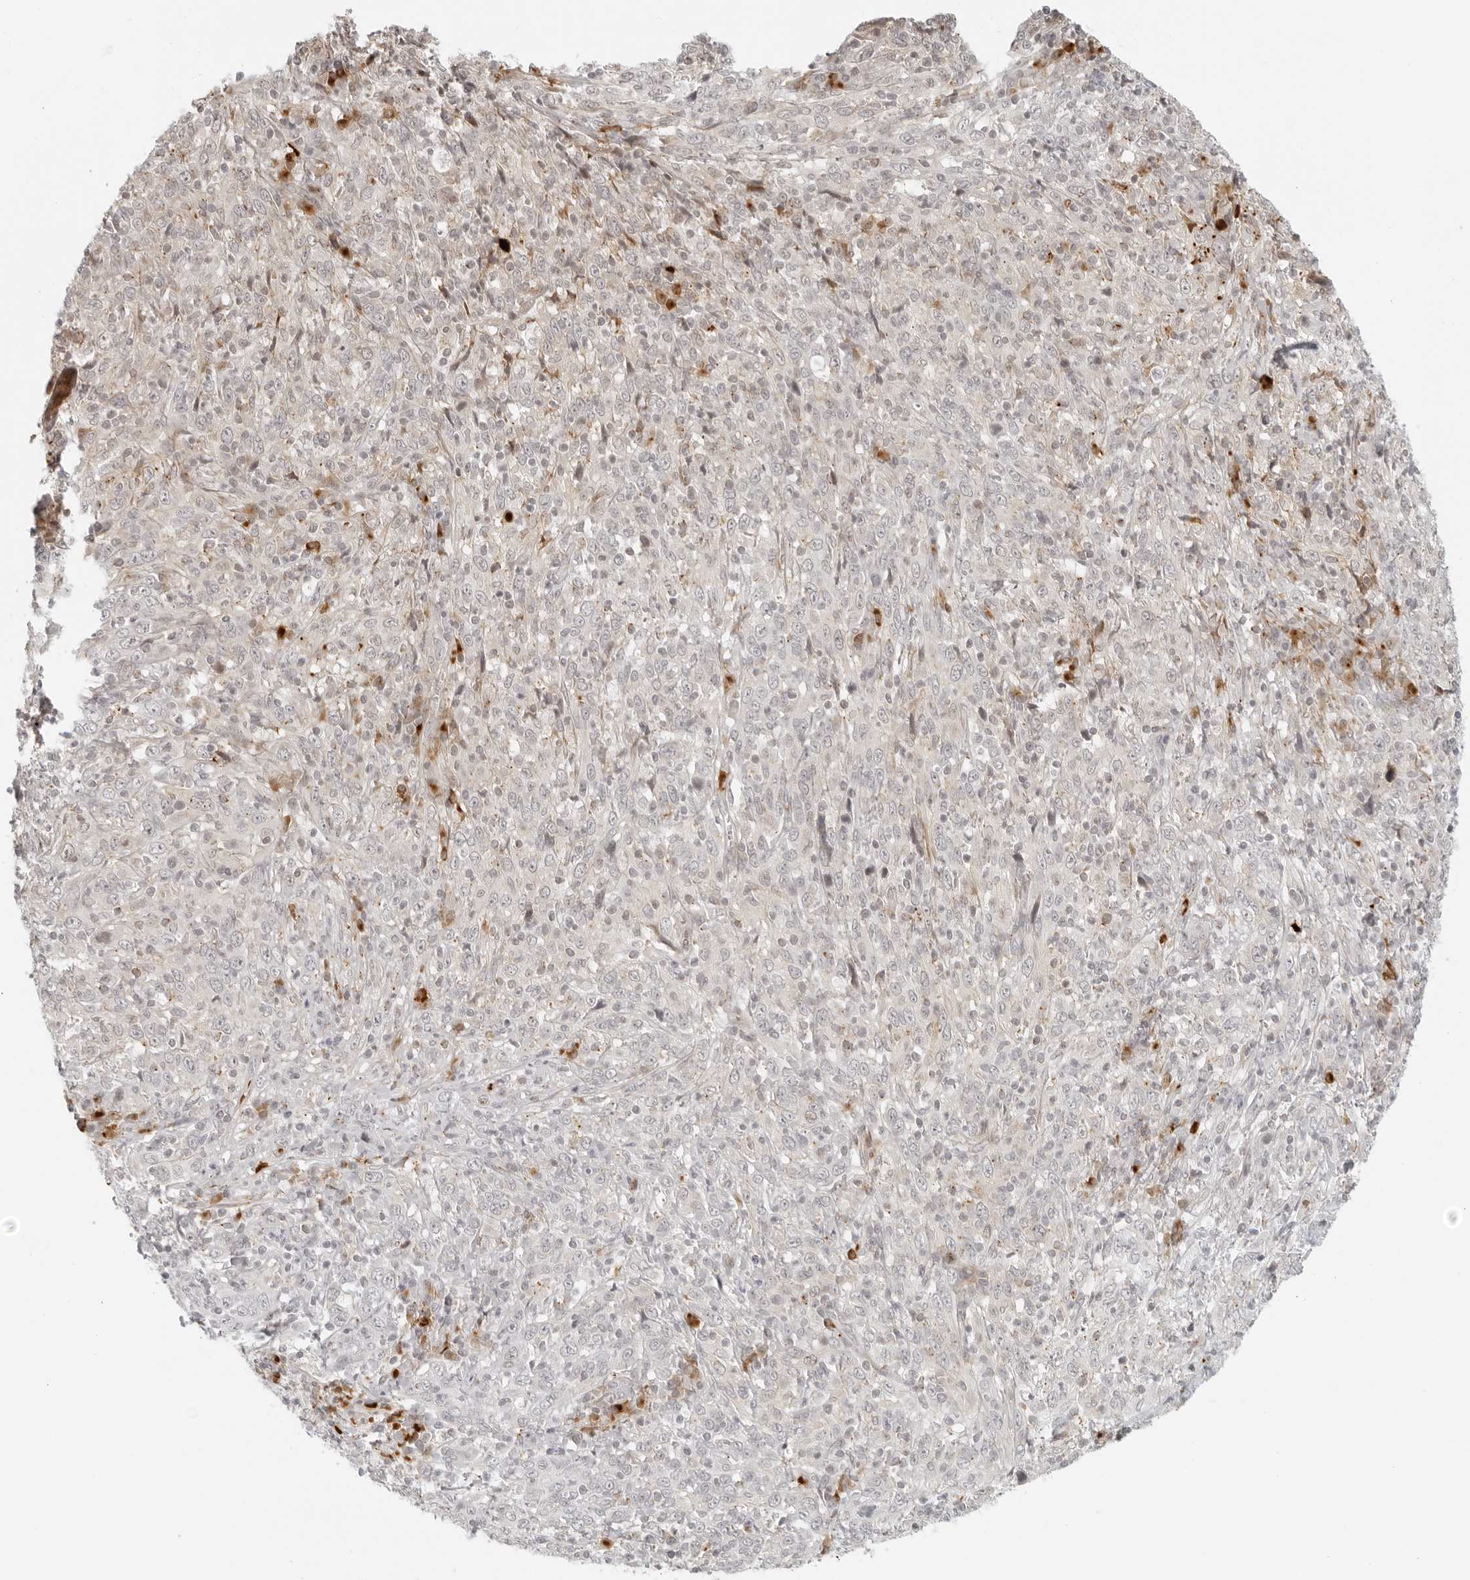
{"staining": {"intensity": "negative", "quantity": "none", "location": "none"}, "tissue": "cervical cancer", "cell_type": "Tumor cells", "image_type": "cancer", "snomed": [{"axis": "morphology", "description": "Squamous cell carcinoma, NOS"}, {"axis": "topography", "description": "Cervix"}], "caption": "This is an IHC photomicrograph of human cervical squamous cell carcinoma. There is no staining in tumor cells.", "gene": "ZNF678", "patient": {"sex": "female", "age": 46}}